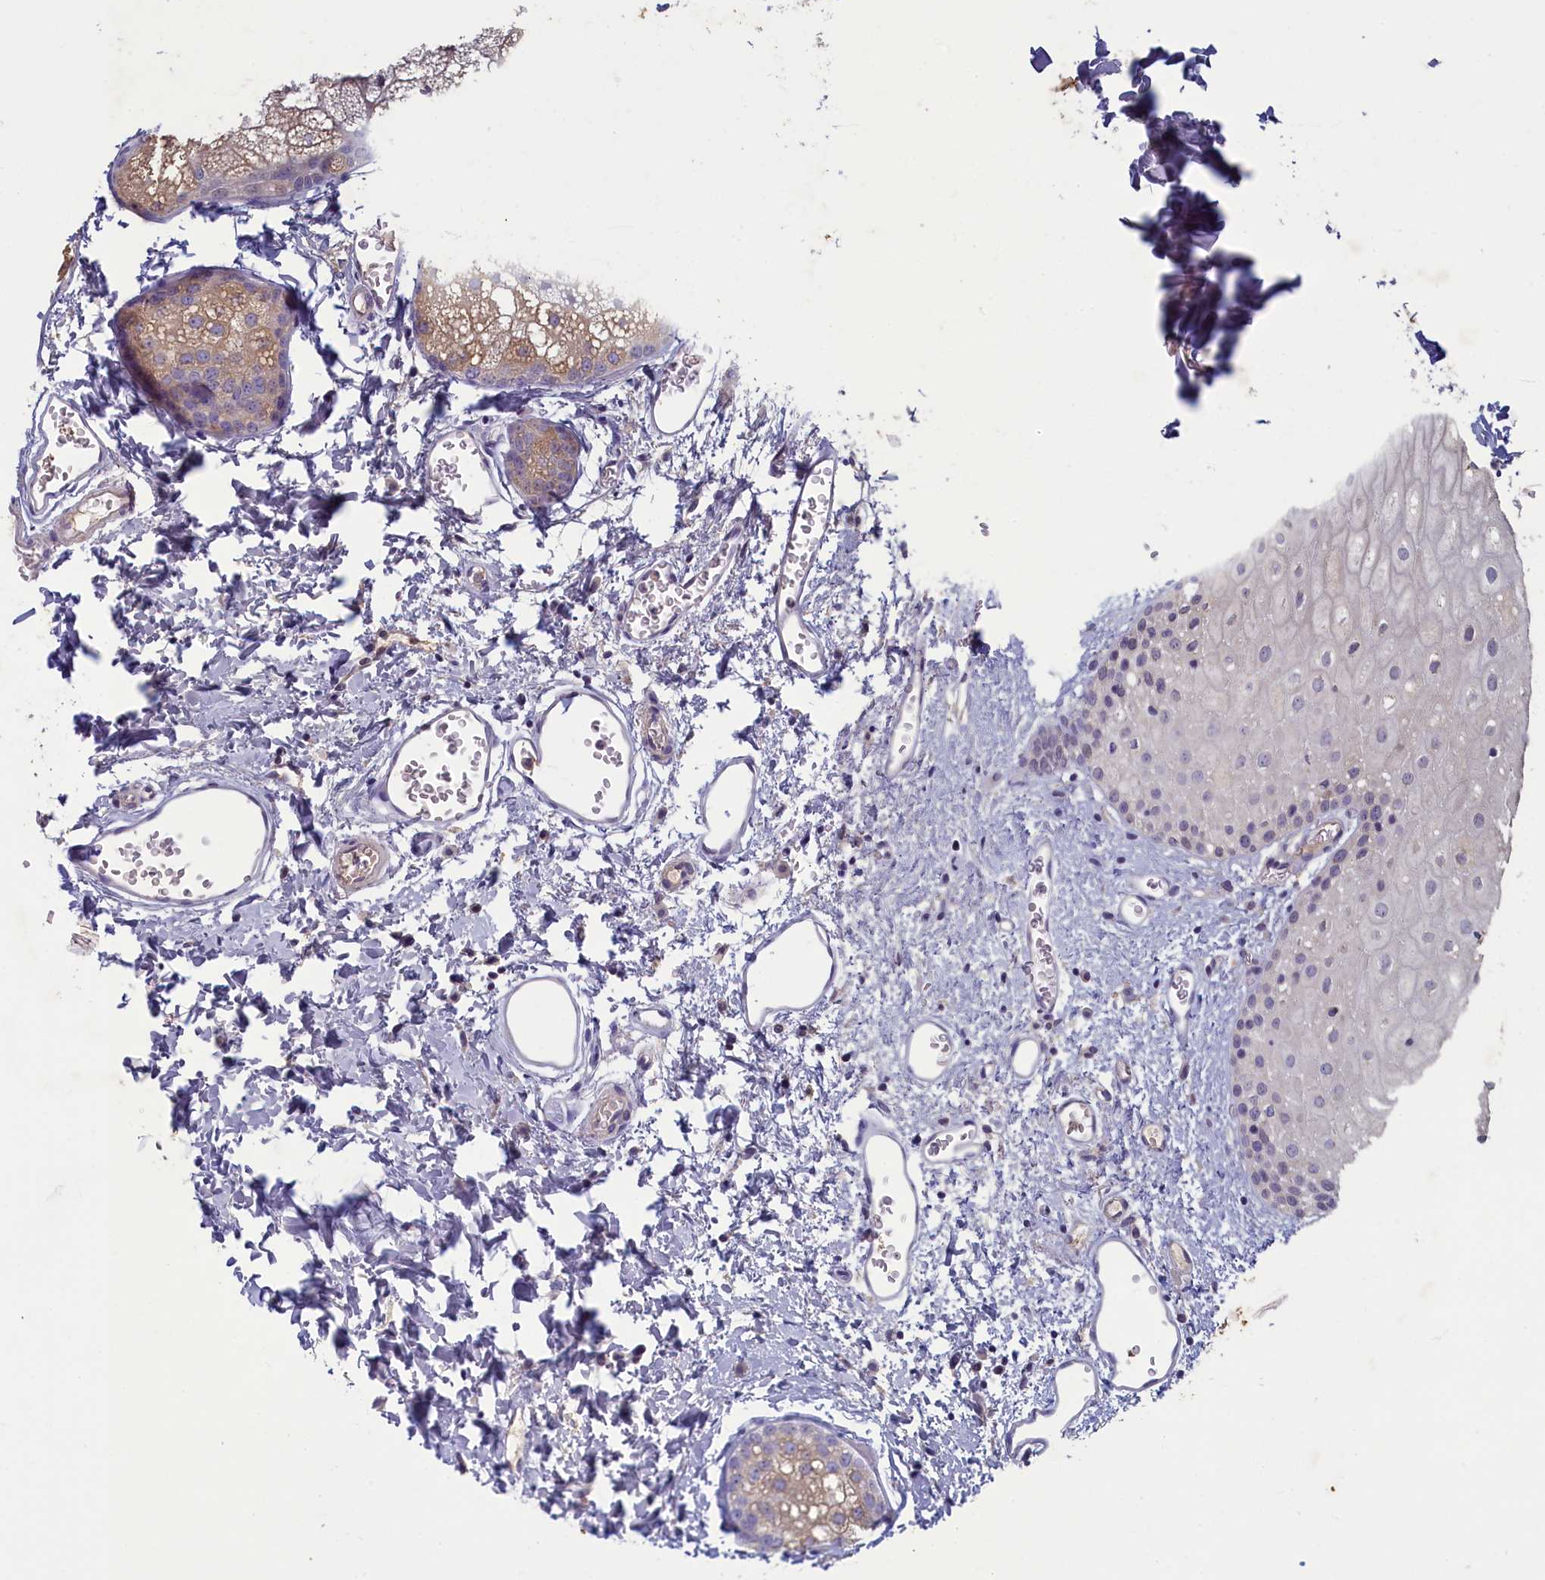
{"staining": {"intensity": "negative", "quantity": "none", "location": "none"}, "tissue": "oral mucosa", "cell_type": "Squamous epithelial cells", "image_type": "normal", "snomed": [{"axis": "morphology", "description": "Normal tissue, NOS"}, {"axis": "morphology", "description": "Squamous cell carcinoma, NOS"}, {"axis": "topography", "description": "Oral tissue"}, {"axis": "topography", "description": "Head-Neck"}], "caption": "This is an immunohistochemistry histopathology image of unremarkable oral mucosa. There is no positivity in squamous epithelial cells.", "gene": "ATF7IP2", "patient": {"sex": "female", "age": 70}}